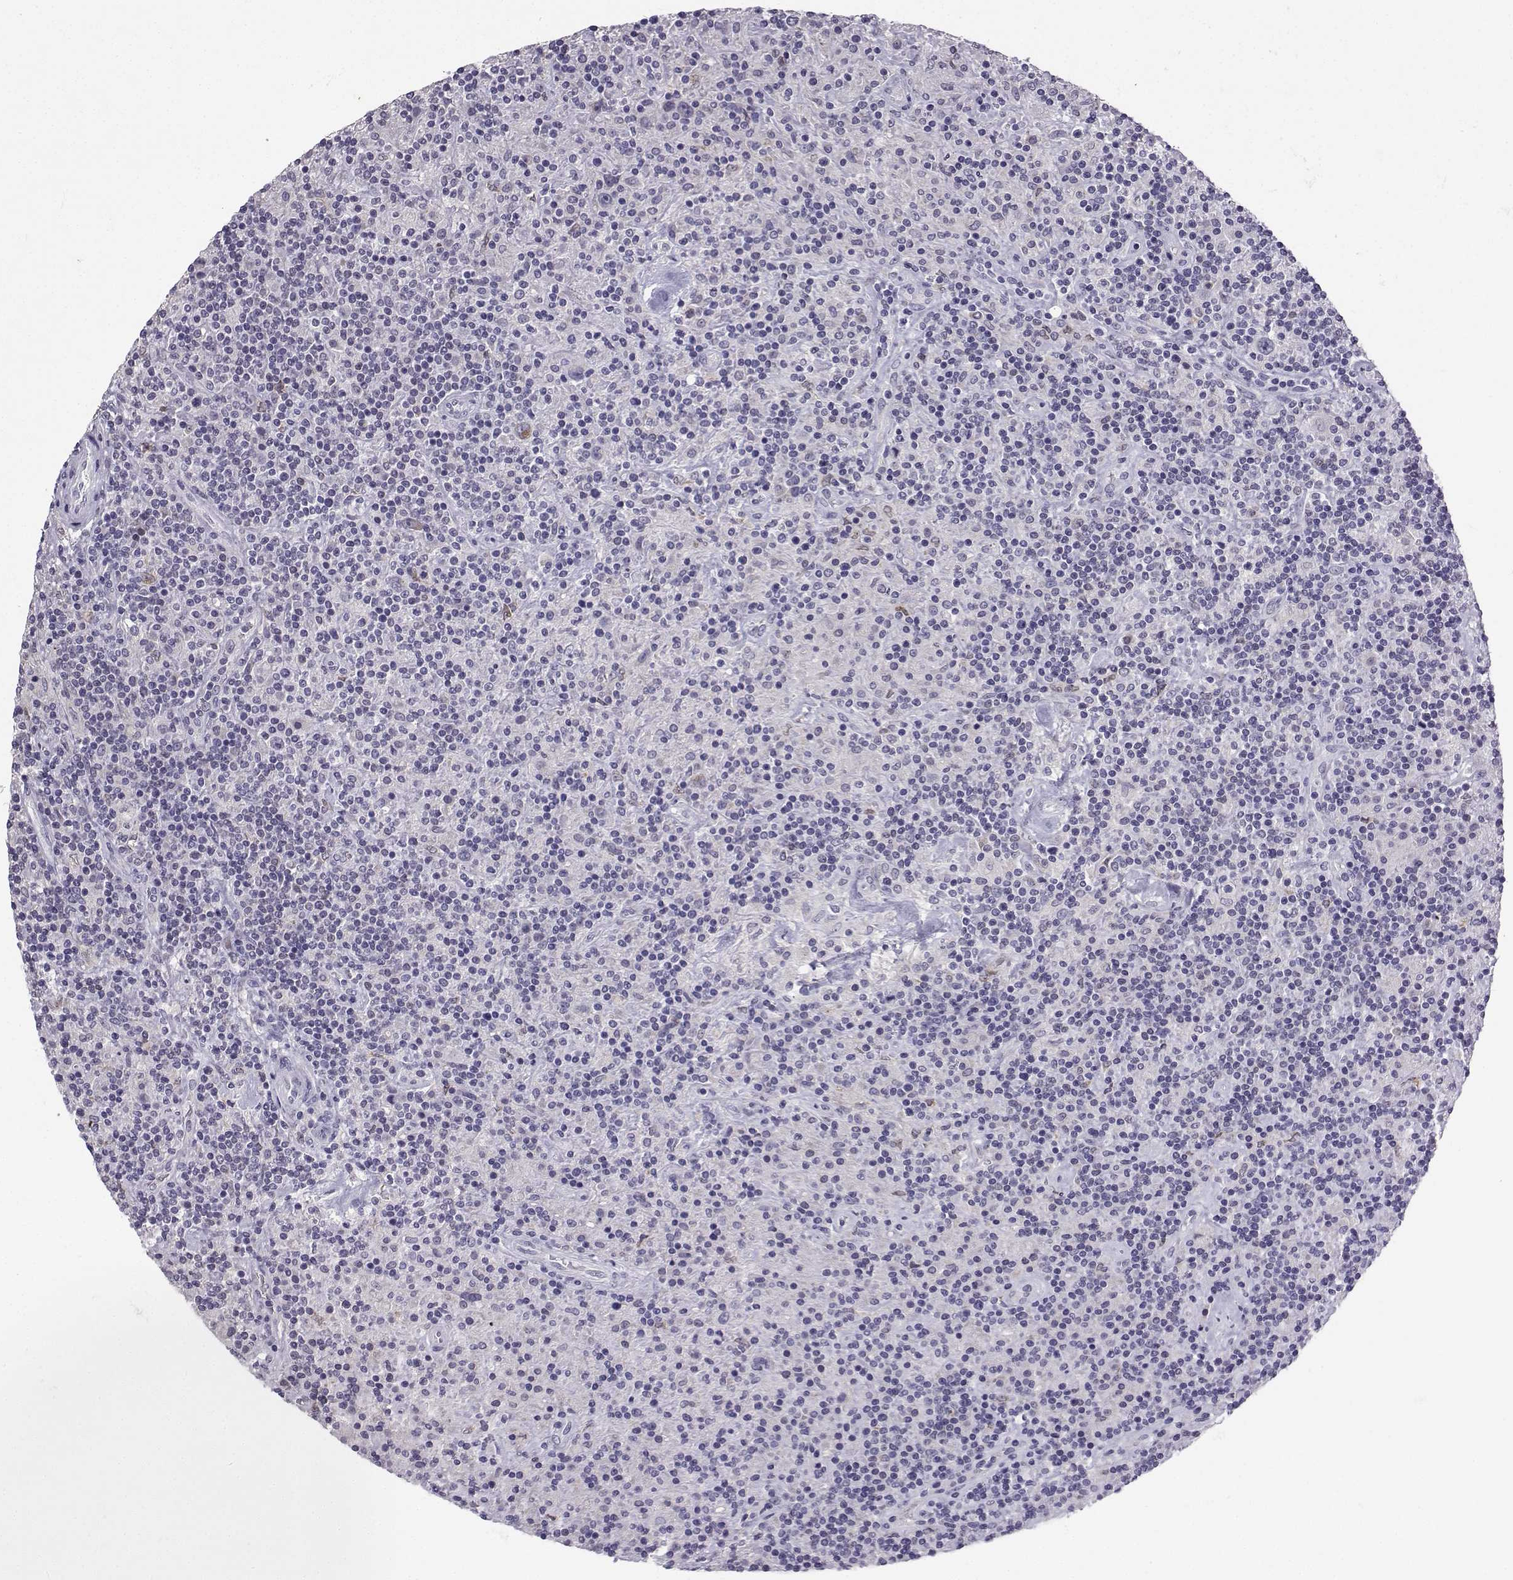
{"staining": {"intensity": "negative", "quantity": "none", "location": "none"}, "tissue": "lymphoma", "cell_type": "Tumor cells", "image_type": "cancer", "snomed": [{"axis": "morphology", "description": "Hodgkin's disease, NOS"}, {"axis": "topography", "description": "Lymph node"}], "caption": "The histopathology image shows no significant positivity in tumor cells of lymphoma.", "gene": "TBR1", "patient": {"sex": "male", "age": 70}}